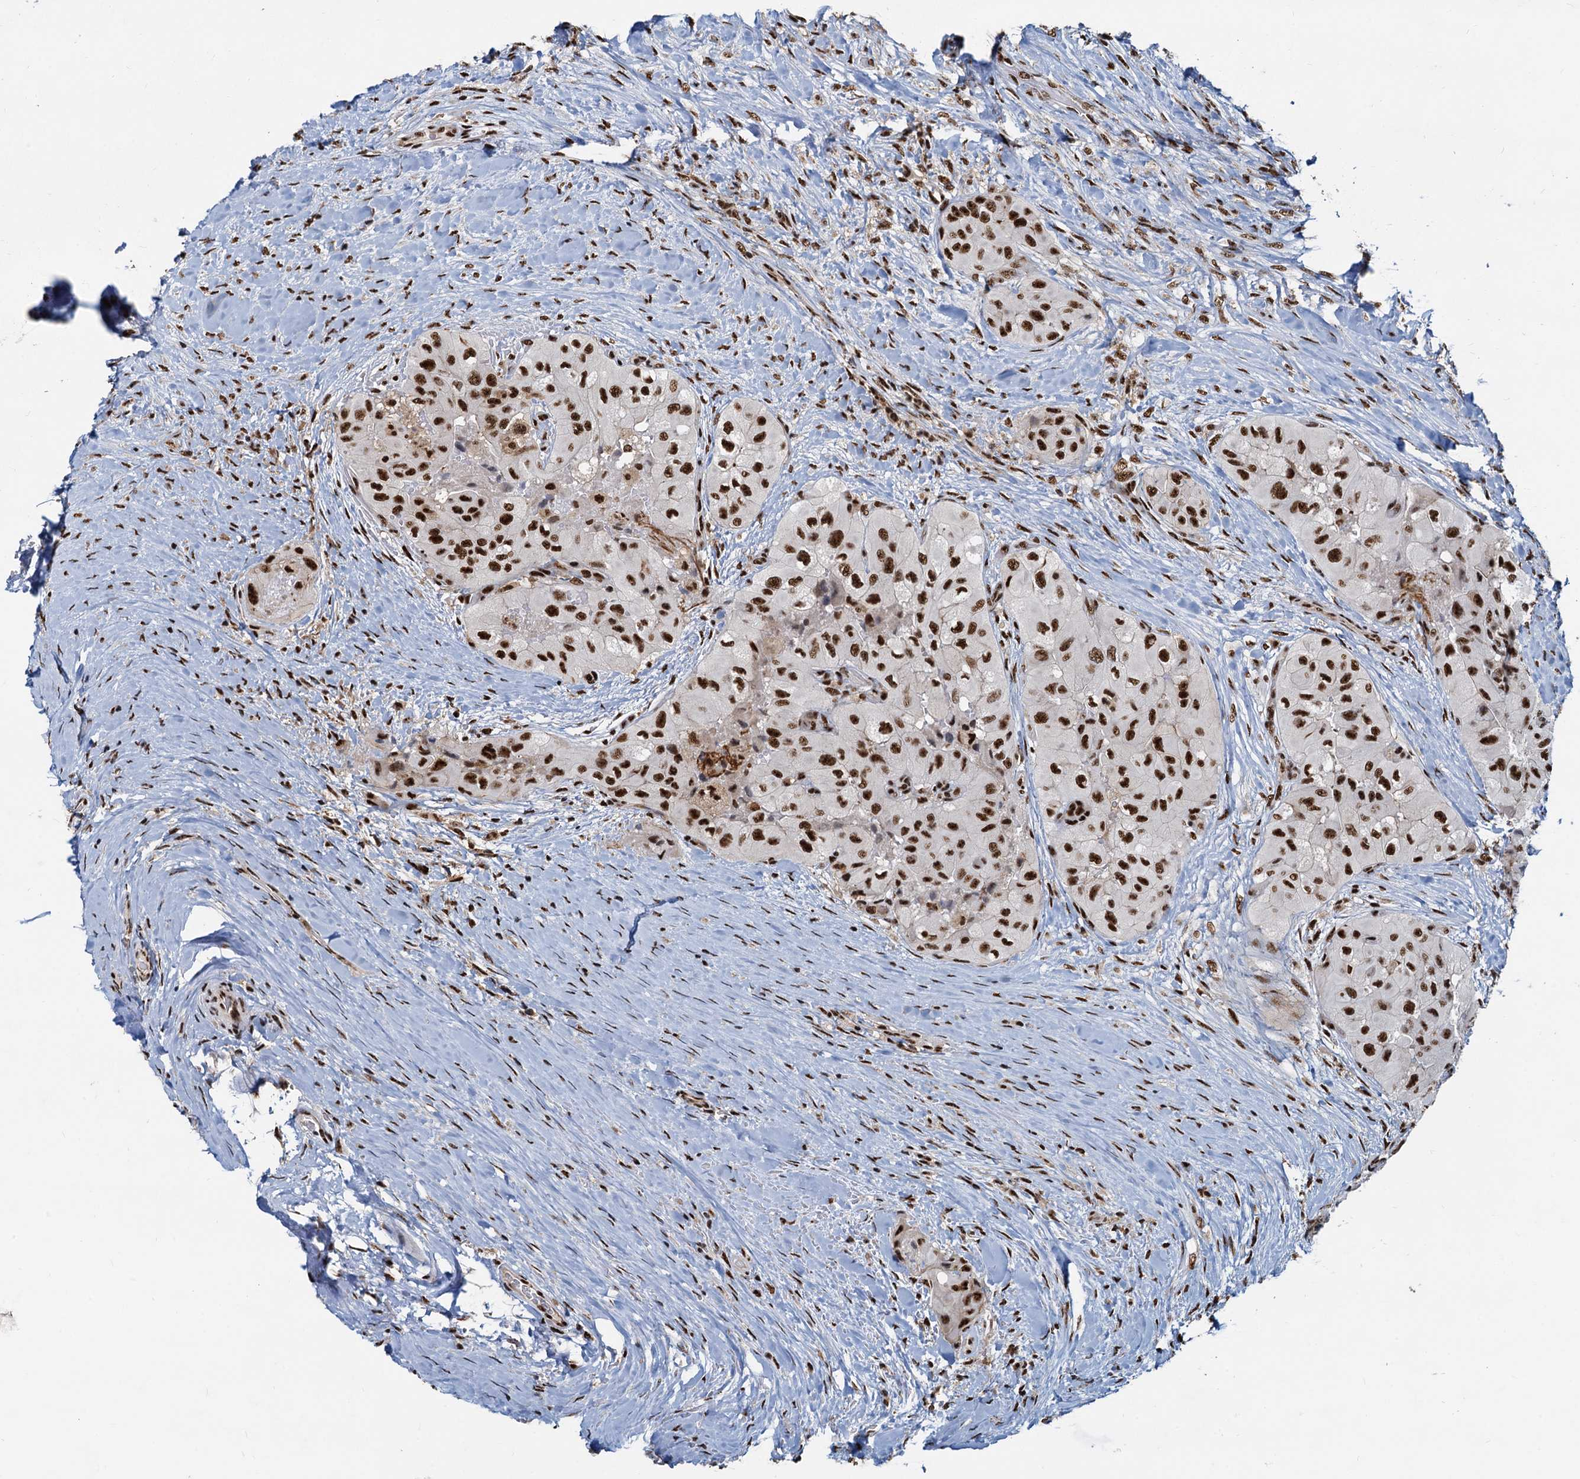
{"staining": {"intensity": "strong", "quantity": ">75%", "location": "nuclear"}, "tissue": "thyroid cancer", "cell_type": "Tumor cells", "image_type": "cancer", "snomed": [{"axis": "morphology", "description": "Papillary adenocarcinoma, NOS"}, {"axis": "topography", "description": "Thyroid gland"}], "caption": "A photomicrograph showing strong nuclear staining in approximately >75% of tumor cells in thyroid papillary adenocarcinoma, as visualized by brown immunohistochemical staining.", "gene": "RBM26", "patient": {"sex": "female", "age": 59}}